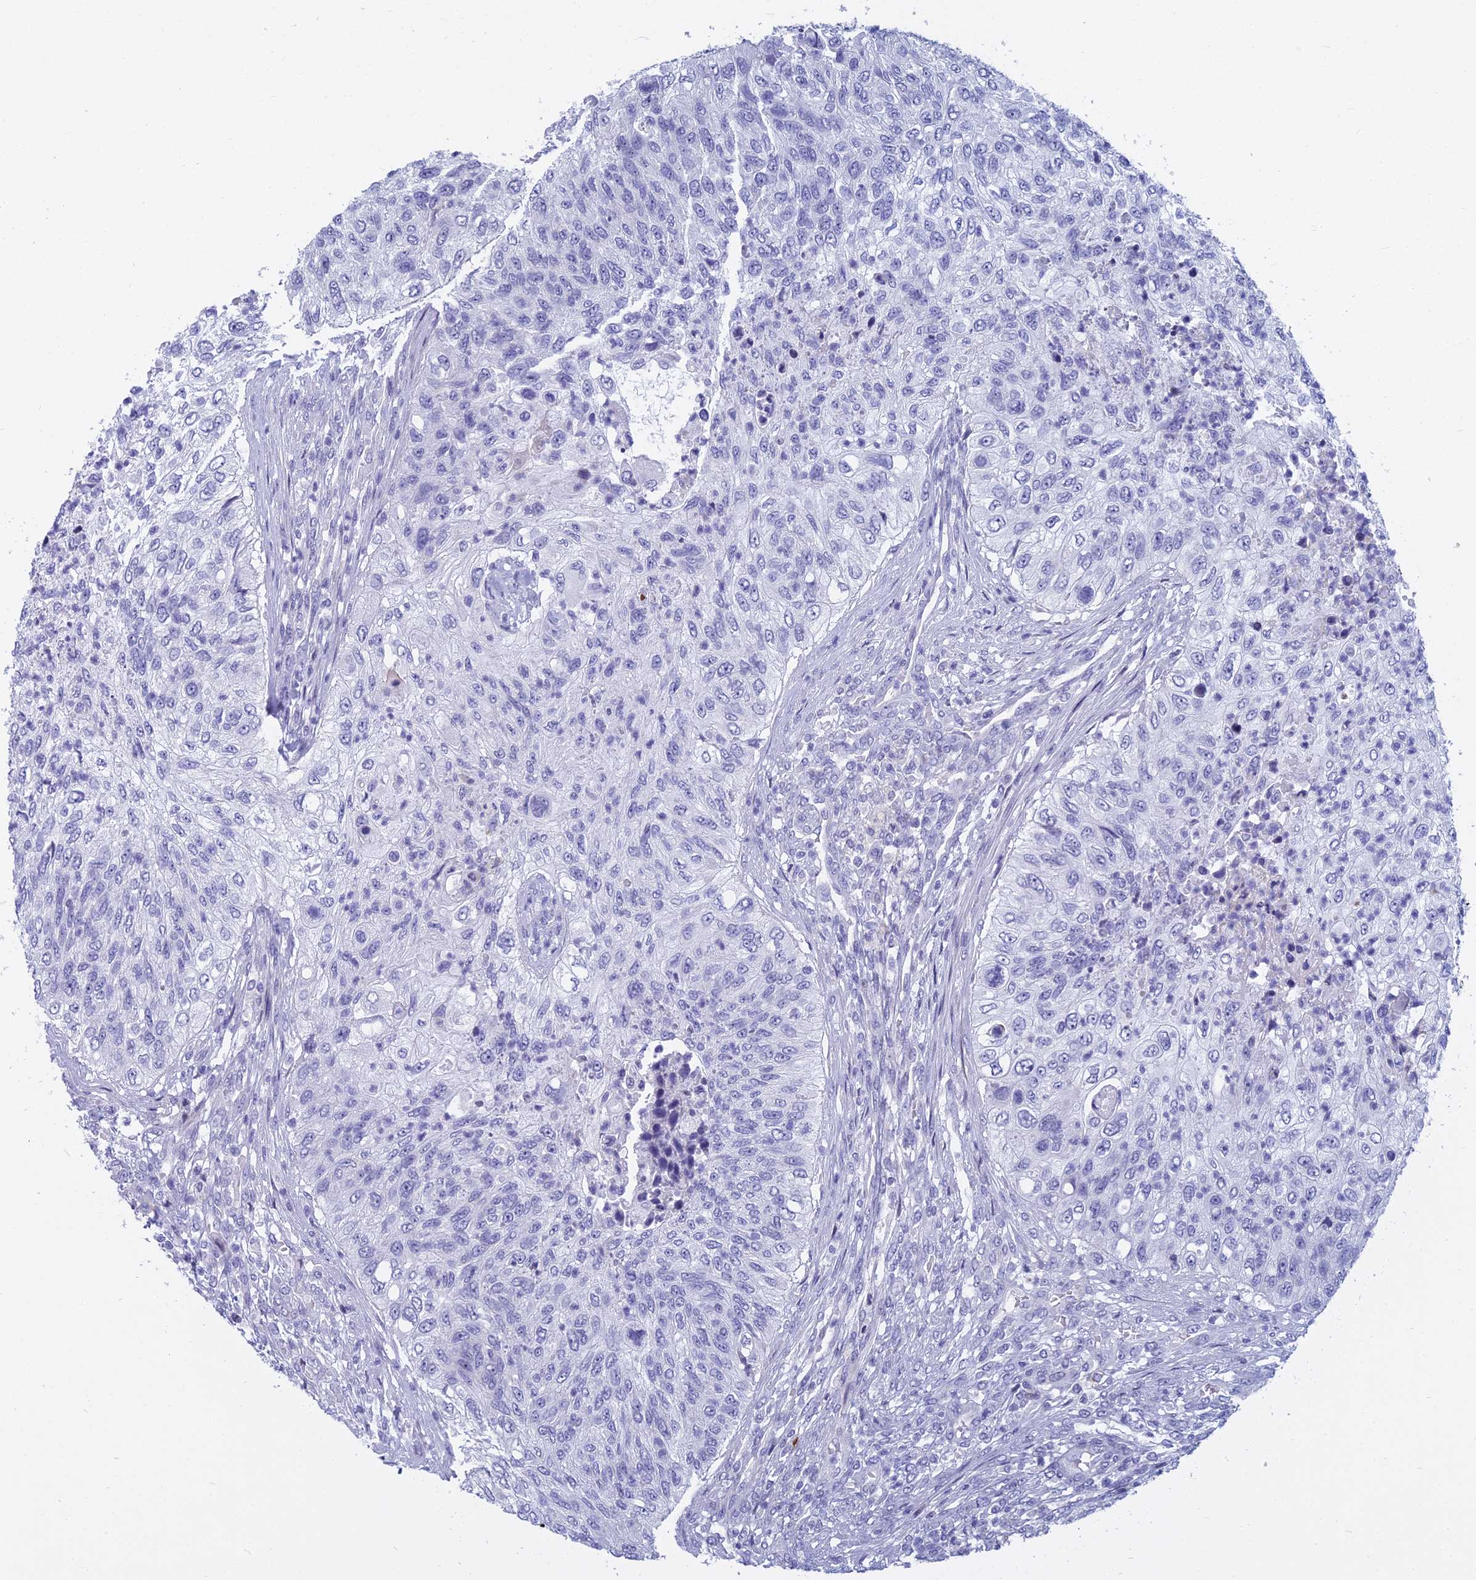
{"staining": {"intensity": "negative", "quantity": "none", "location": "none"}, "tissue": "urothelial cancer", "cell_type": "Tumor cells", "image_type": "cancer", "snomed": [{"axis": "morphology", "description": "Urothelial carcinoma, High grade"}, {"axis": "topography", "description": "Urinary bladder"}], "caption": "Tumor cells show no significant protein positivity in high-grade urothelial carcinoma. (DAB (3,3'-diaminobenzidine) immunohistochemistry (IHC) visualized using brightfield microscopy, high magnification).", "gene": "MYBPC2", "patient": {"sex": "female", "age": 60}}